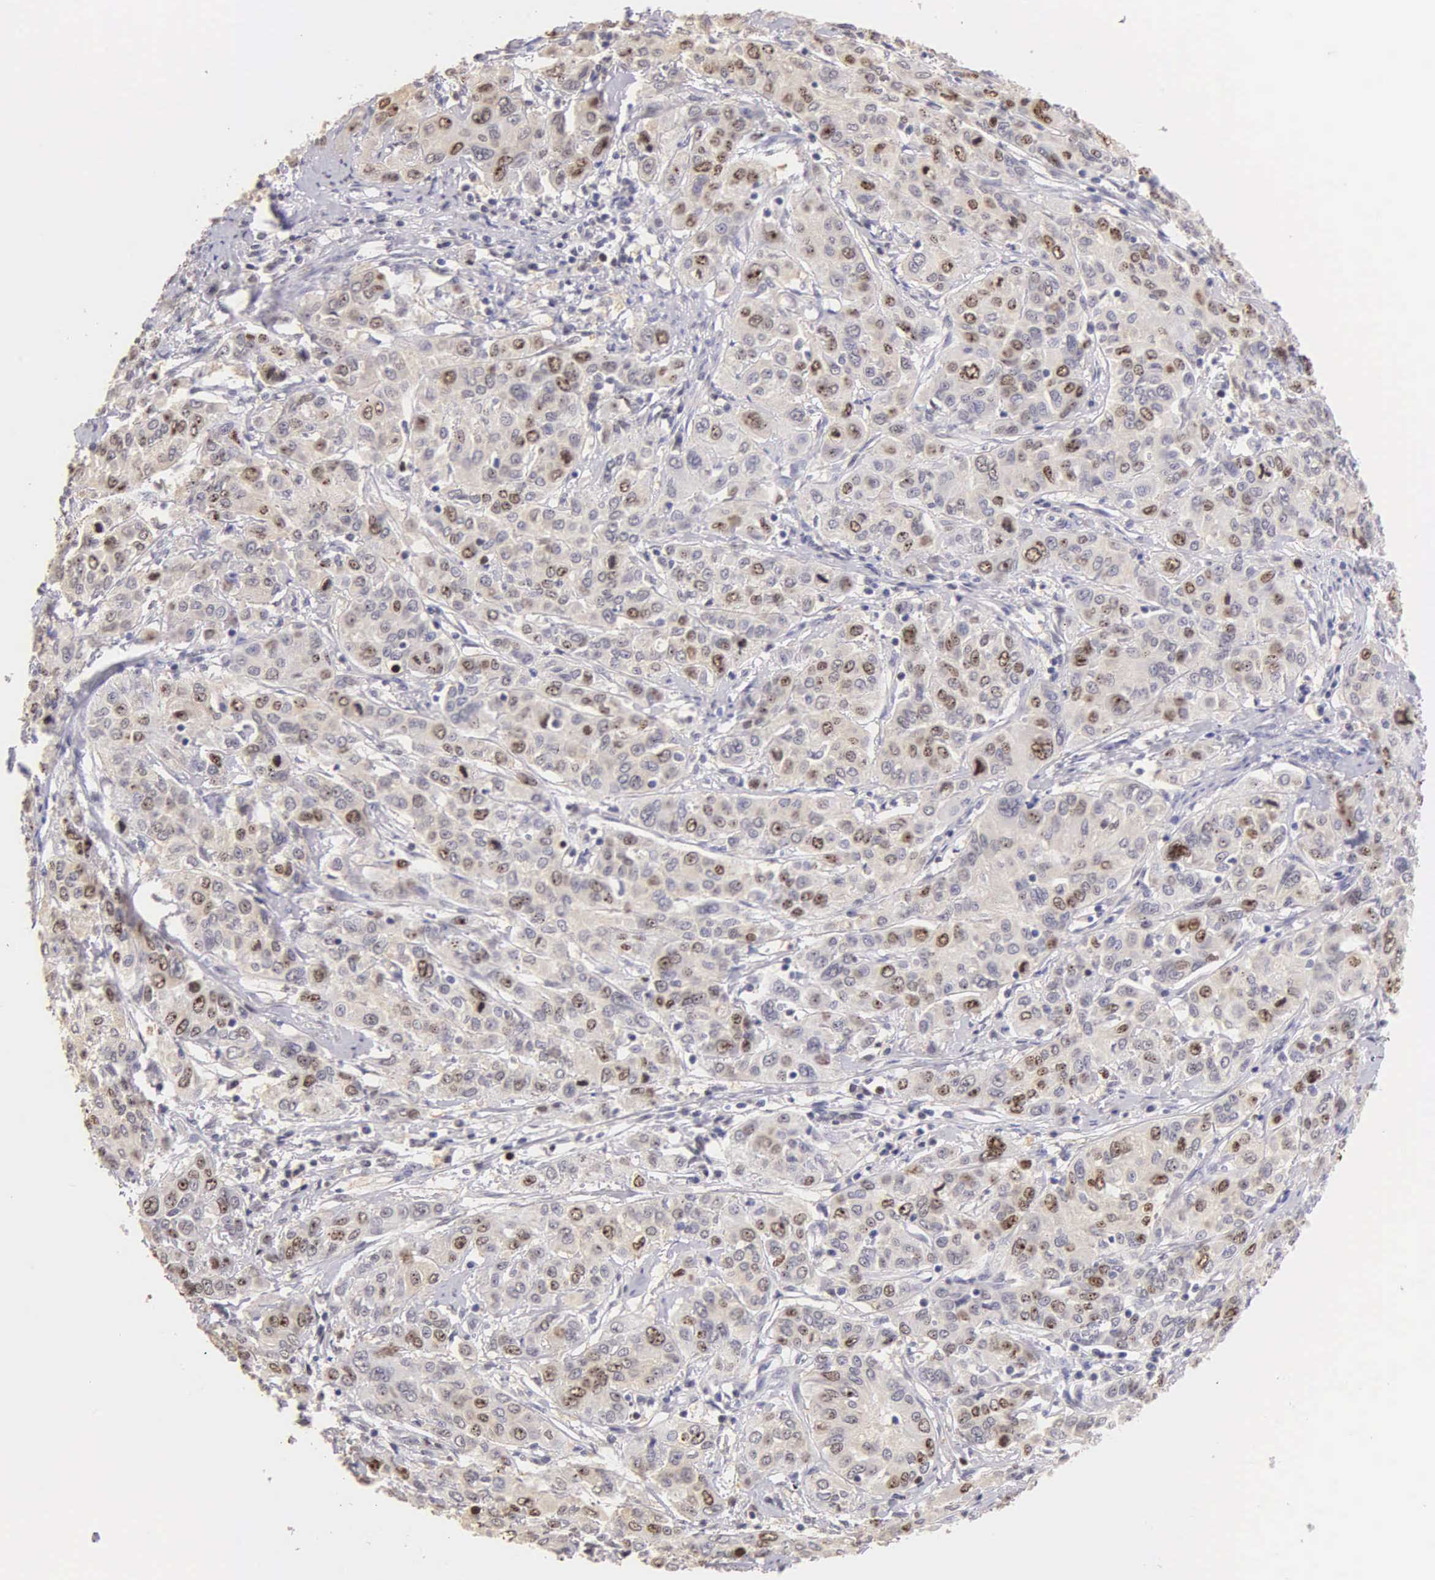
{"staining": {"intensity": "moderate", "quantity": "25%-75%", "location": "nuclear"}, "tissue": "cervical cancer", "cell_type": "Tumor cells", "image_type": "cancer", "snomed": [{"axis": "morphology", "description": "Squamous cell carcinoma, NOS"}, {"axis": "topography", "description": "Cervix"}], "caption": "Squamous cell carcinoma (cervical) stained with a protein marker exhibits moderate staining in tumor cells.", "gene": "MKI67", "patient": {"sex": "female", "age": 38}}